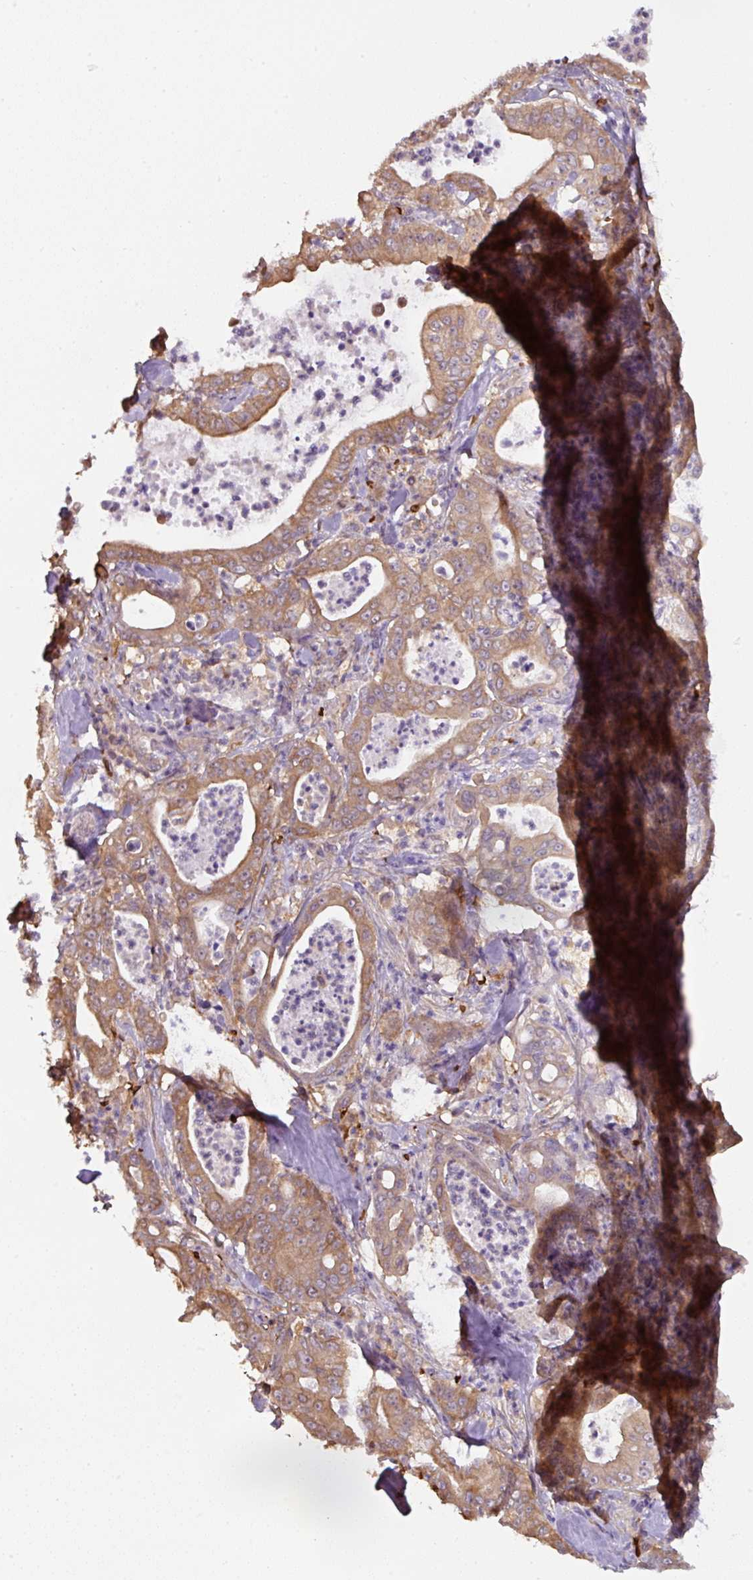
{"staining": {"intensity": "moderate", "quantity": ">75%", "location": "cytoplasmic/membranous"}, "tissue": "pancreatic cancer", "cell_type": "Tumor cells", "image_type": "cancer", "snomed": [{"axis": "morphology", "description": "Adenocarcinoma, NOS"}, {"axis": "topography", "description": "Pancreas"}], "caption": "This image demonstrates immunohistochemistry staining of human pancreatic adenocarcinoma, with medium moderate cytoplasmic/membranous expression in about >75% of tumor cells.", "gene": "ST13", "patient": {"sex": "male", "age": 71}}